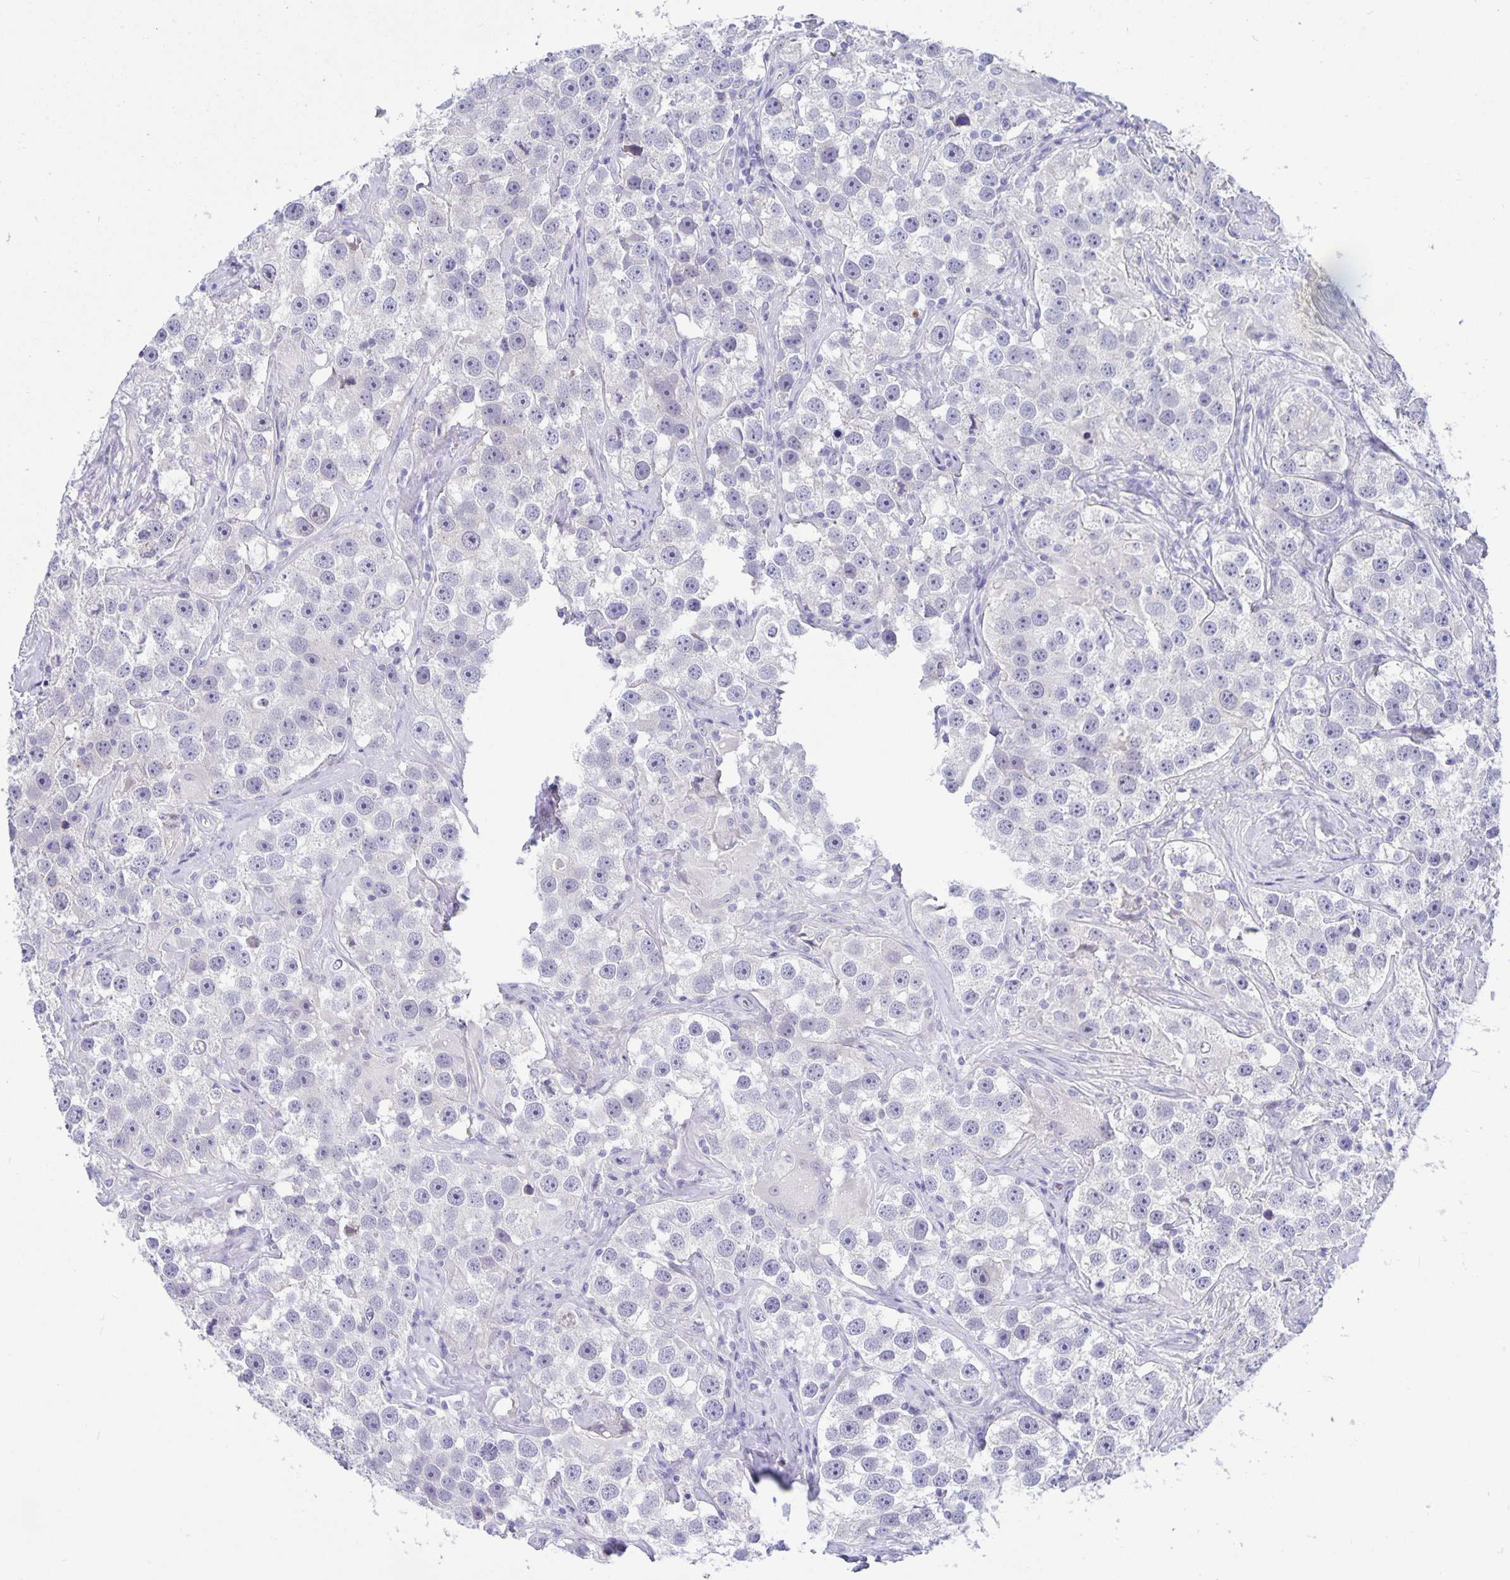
{"staining": {"intensity": "negative", "quantity": "none", "location": "none"}, "tissue": "testis cancer", "cell_type": "Tumor cells", "image_type": "cancer", "snomed": [{"axis": "morphology", "description": "Seminoma, NOS"}, {"axis": "topography", "description": "Testis"}], "caption": "Testis seminoma was stained to show a protein in brown. There is no significant staining in tumor cells.", "gene": "ERMN", "patient": {"sex": "male", "age": 49}}